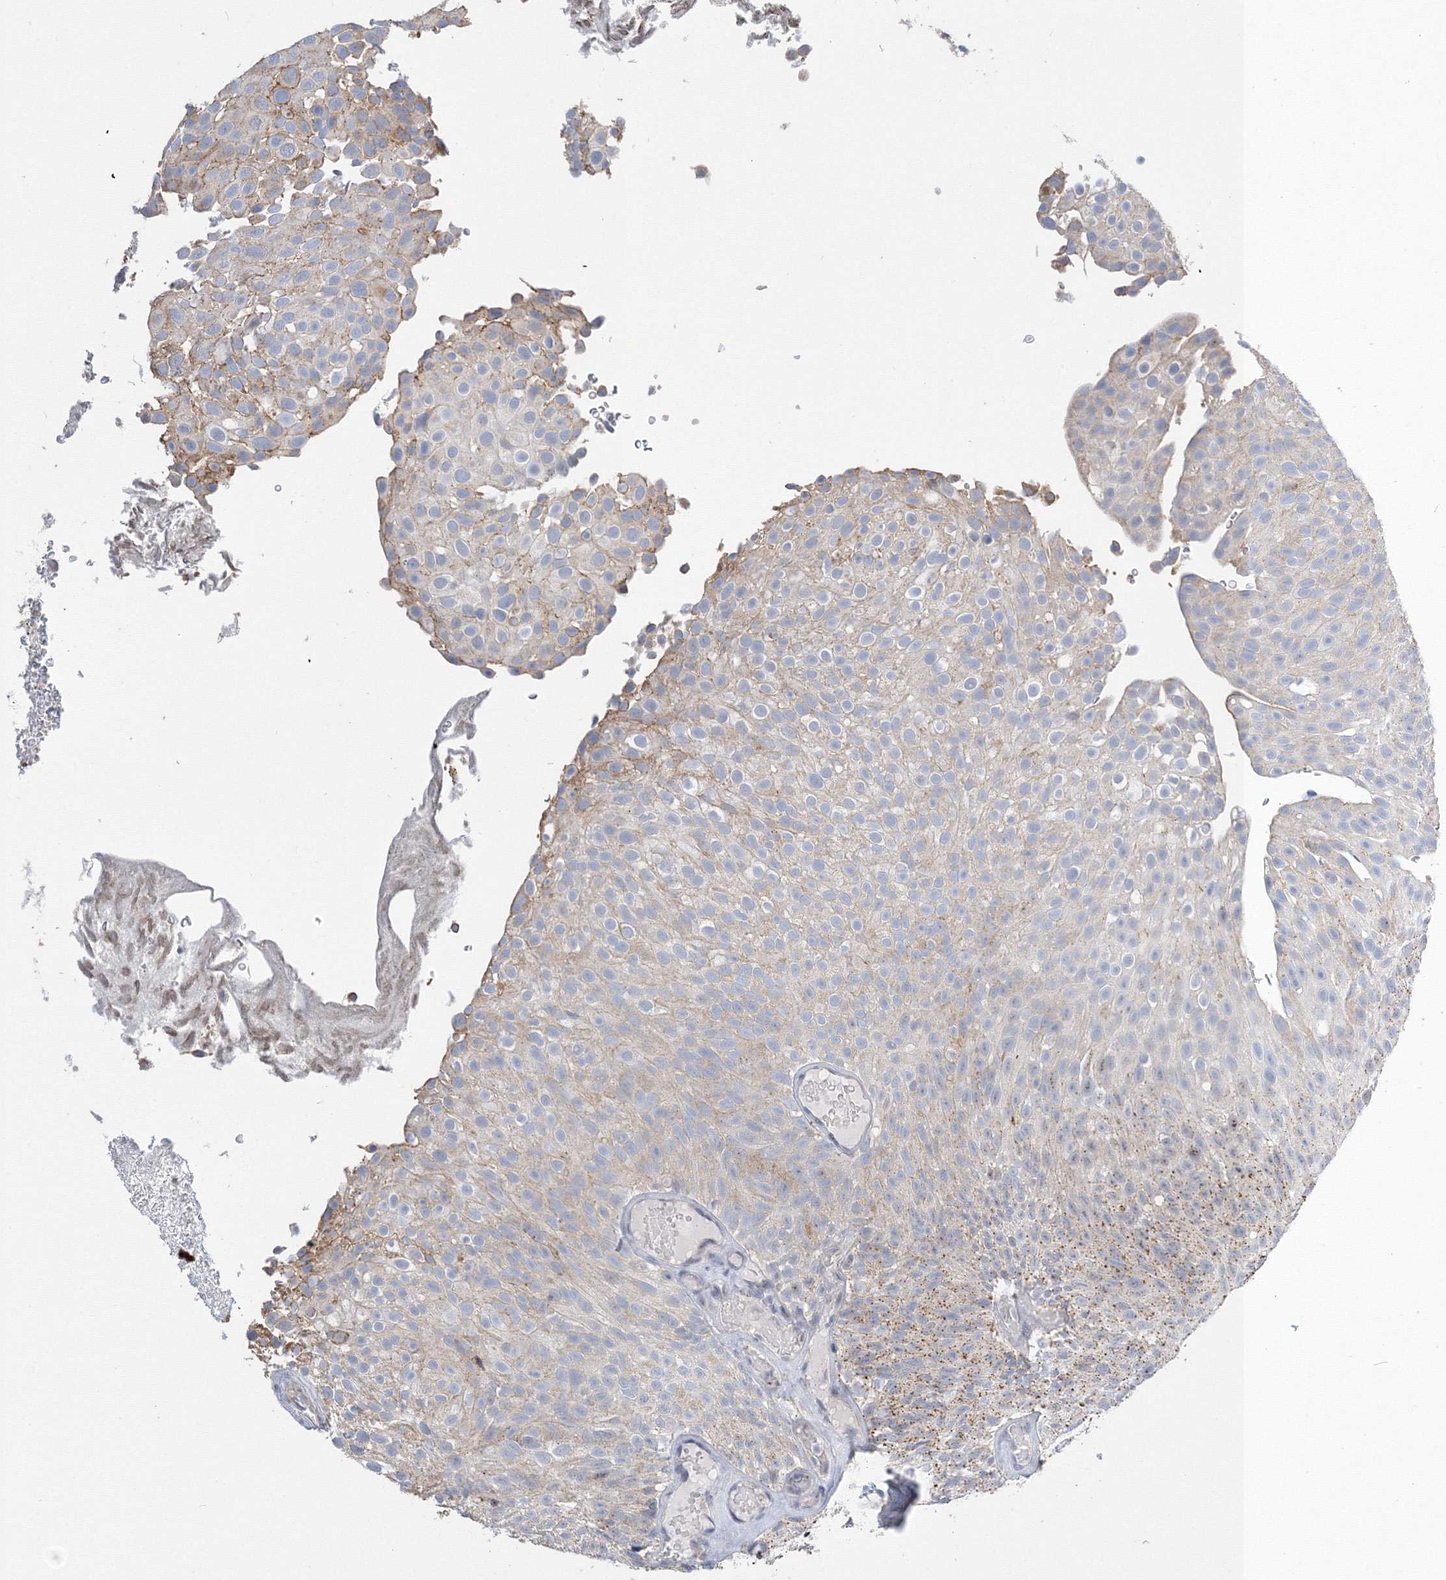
{"staining": {"intensity": "weak", "quantity": "<25%", "location": "cytoplasmic/membranous"}, "tissue": "urothelial cancer", "cell_type": "Tumor cells", "image_type": "cancer", "snomed": [{"axis": "morphology", "description": "Urothelial carcinoma, Low grade"}, {"axis": "topography", "description": "Urinary bladder"}], "caption": "This is an immunohistochemistry image of human urothelial carcinoma (low-grade). There is no expression in tumor cells.", "gene": "AASDH", "patient": {"sex": "male", "age": 78}}